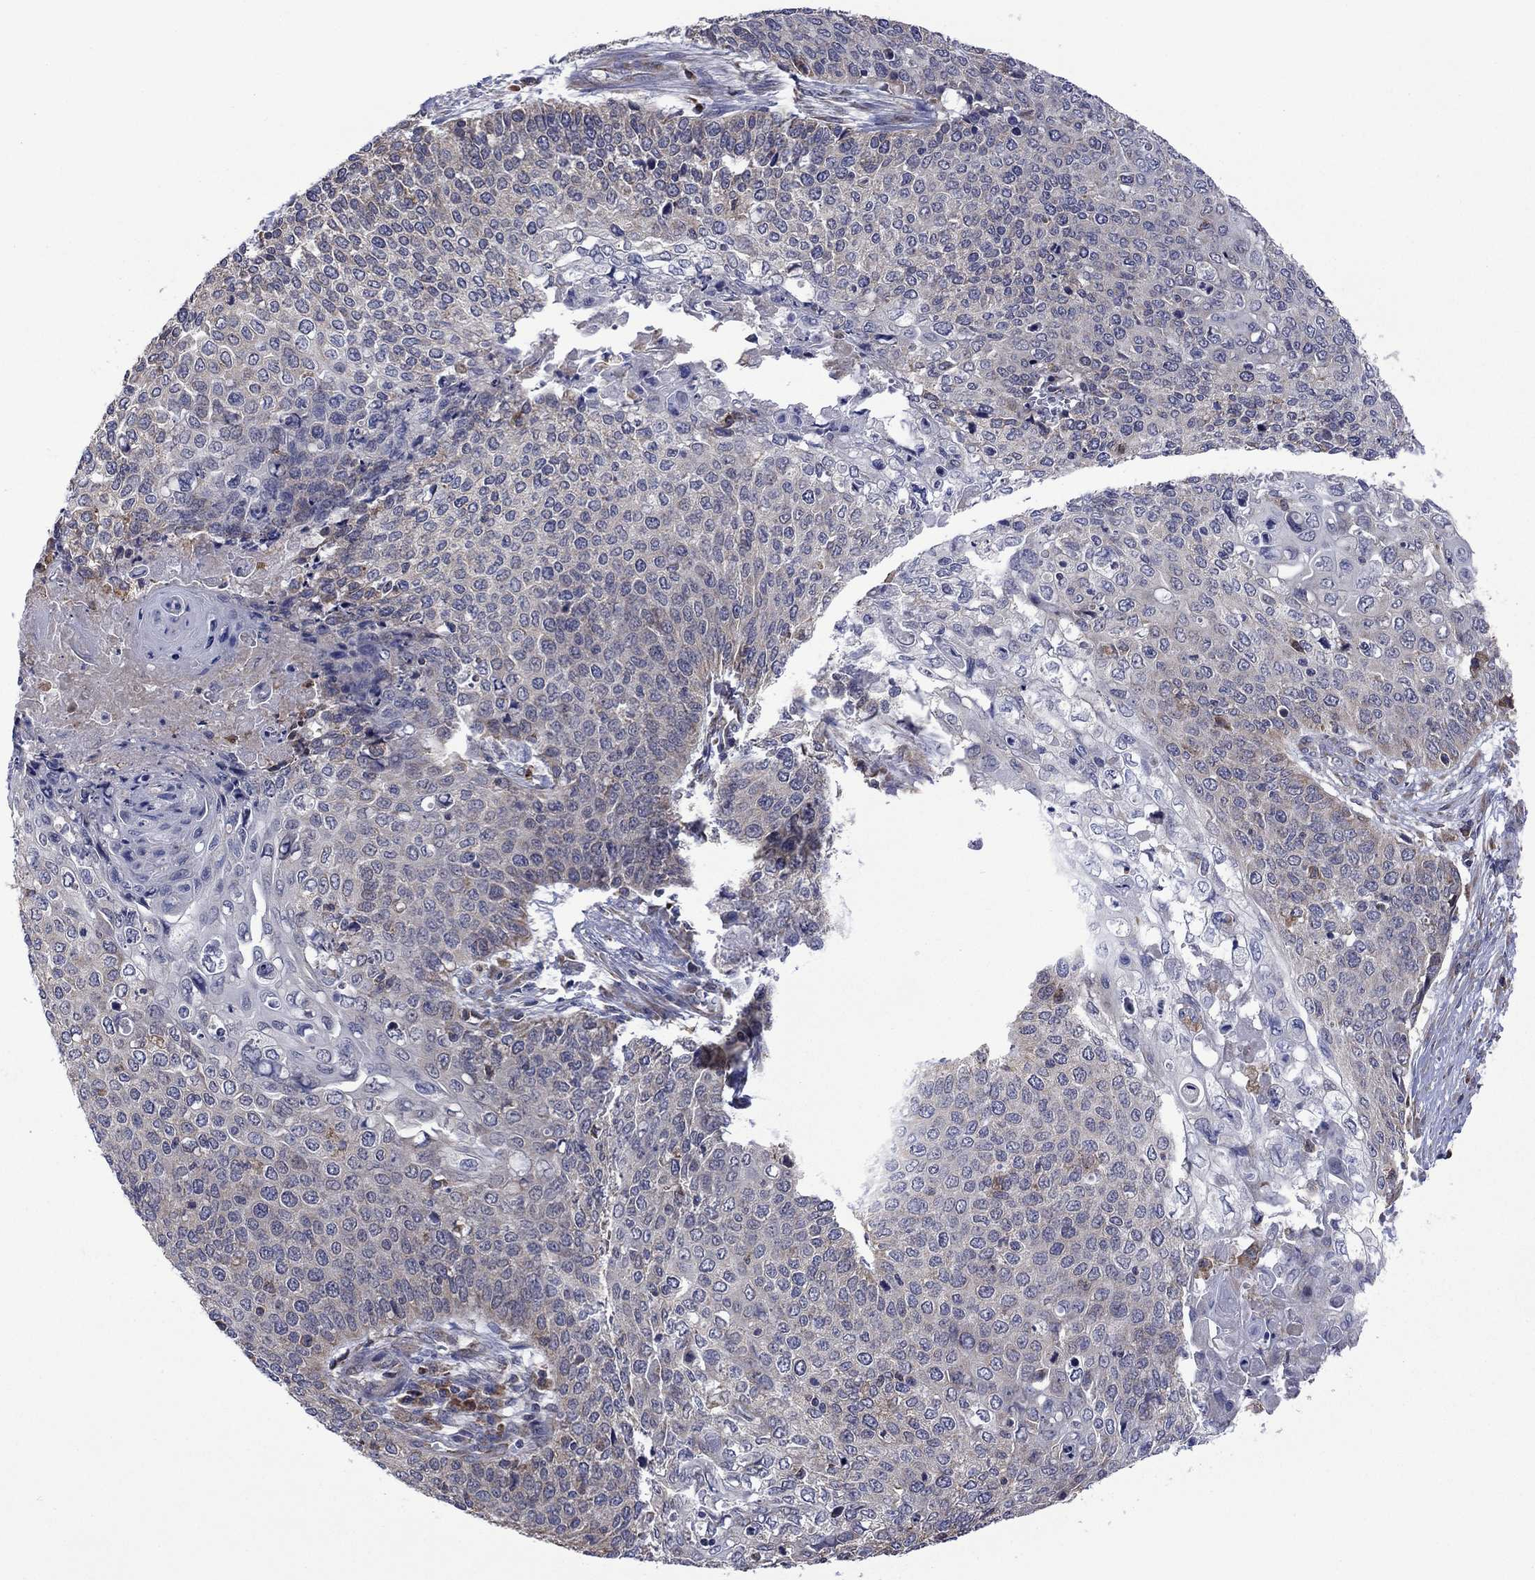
{"staining": {"intensity": "negative", "quantity": "none", "location": "none"}, "tissue": "cervical cancer", "cell_type": "Tumor cells", "image_type": "cancer", "snomed": [{"axis": "morphology", "description": "Squamous cell carcinoma, NOS"}, {"axis": "topography", "description": "Cervix"}], "caption": "This is an IHC image of cervical cancer. There is no positivity in tumor cells.", "gene": "FURIN", "patient": {"sex": "female", "age": 39}}